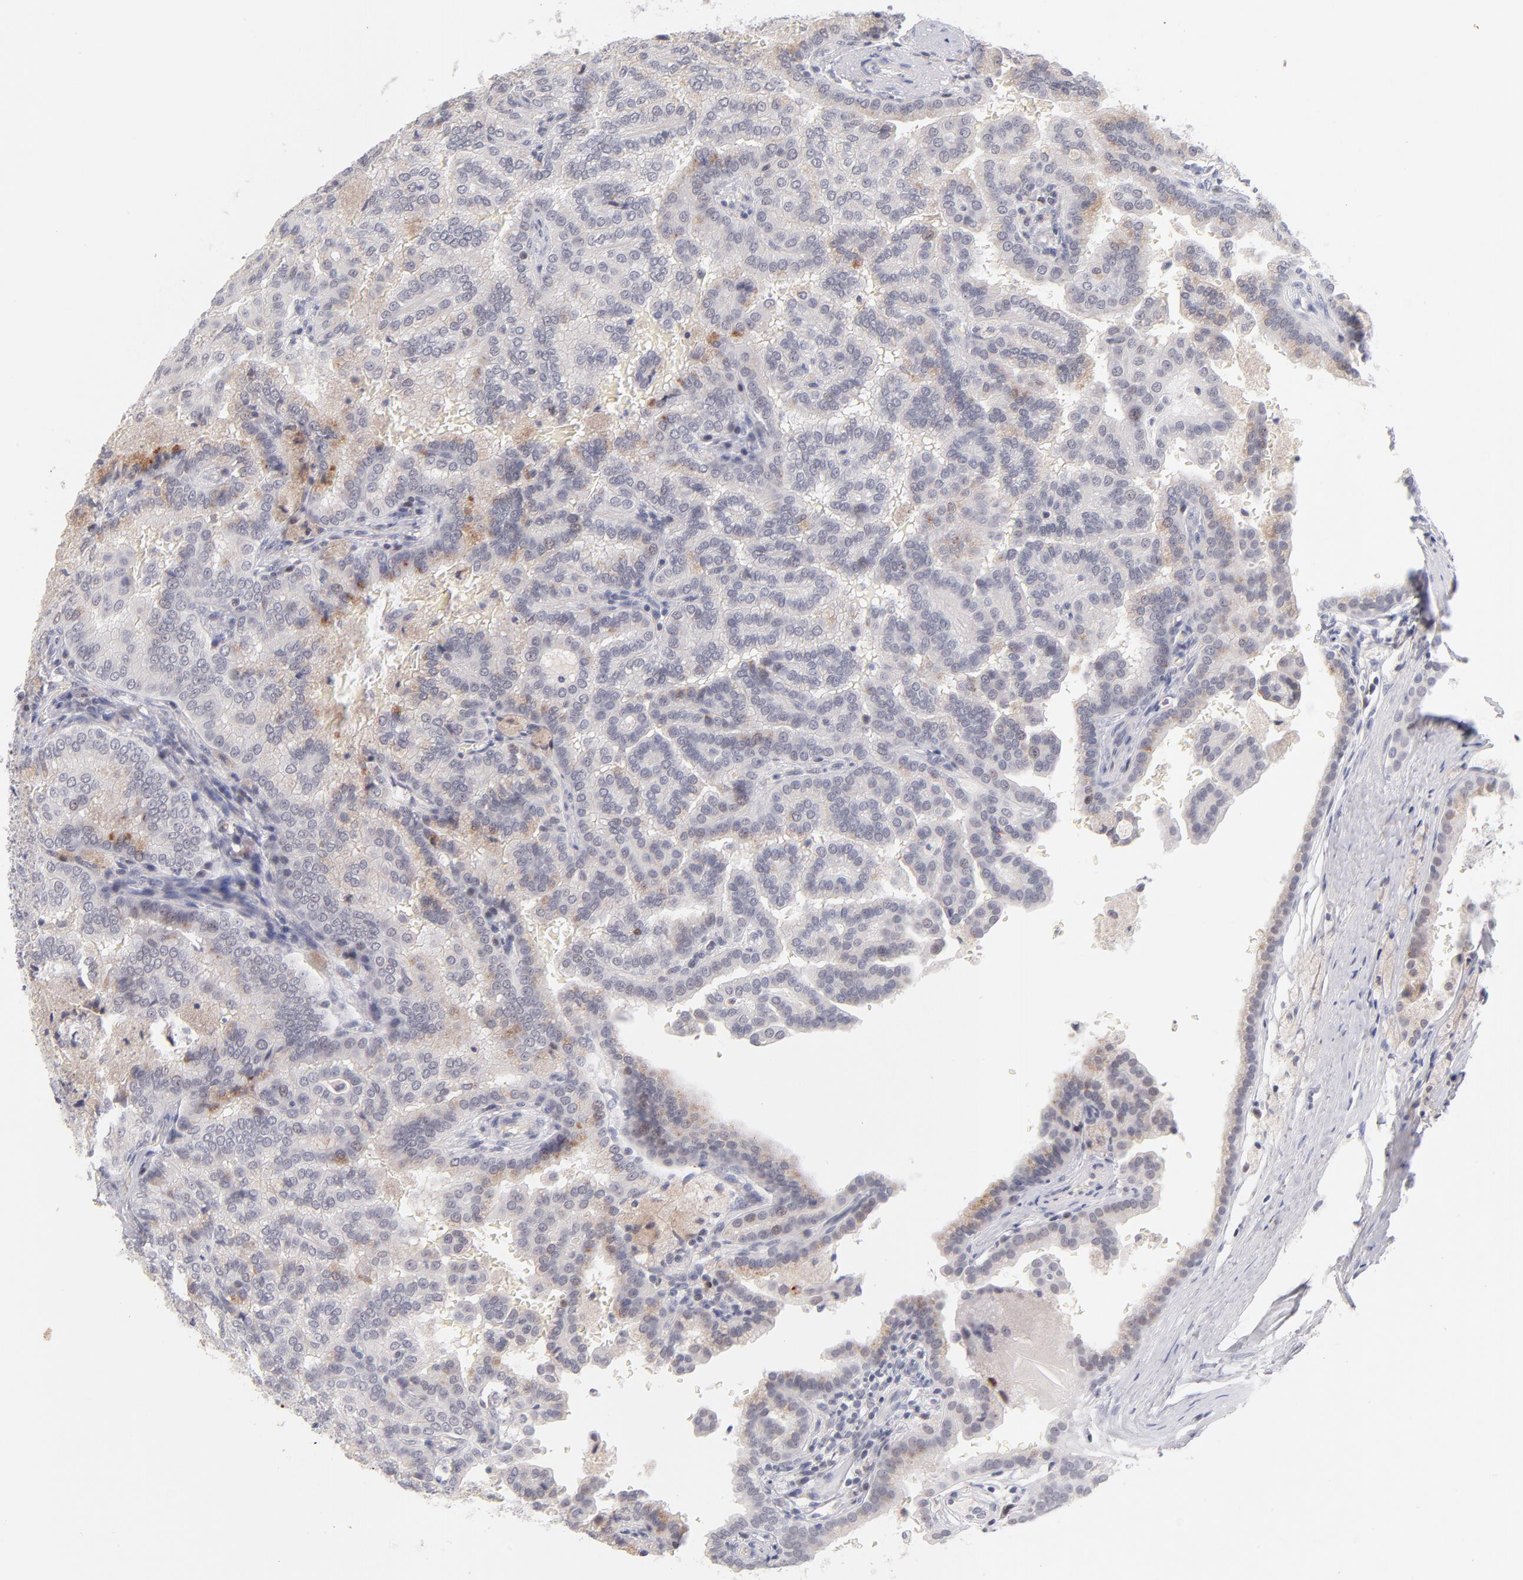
{"staining": {"intensity": "weak", "quantity": "<25%", "location": "nuclear"}, "tissue": "renal cancer", "cell_type": "Tumor cells", "image_type": "cancer", "snomed": [{"axis": "morphology", "description": "Adenocarcinoma, NOS"}, {"axis": "topography", "description": "Kidney"}], "caption": "This image is of adenocarcinoma (renal) stained with immunohistochemistry to label a protein in brown with the nuclei are counter-stained blue. There is no positivity in tumor cells.", "gene": "PARP1", "patient": {"sex": "male", "age": 61}}